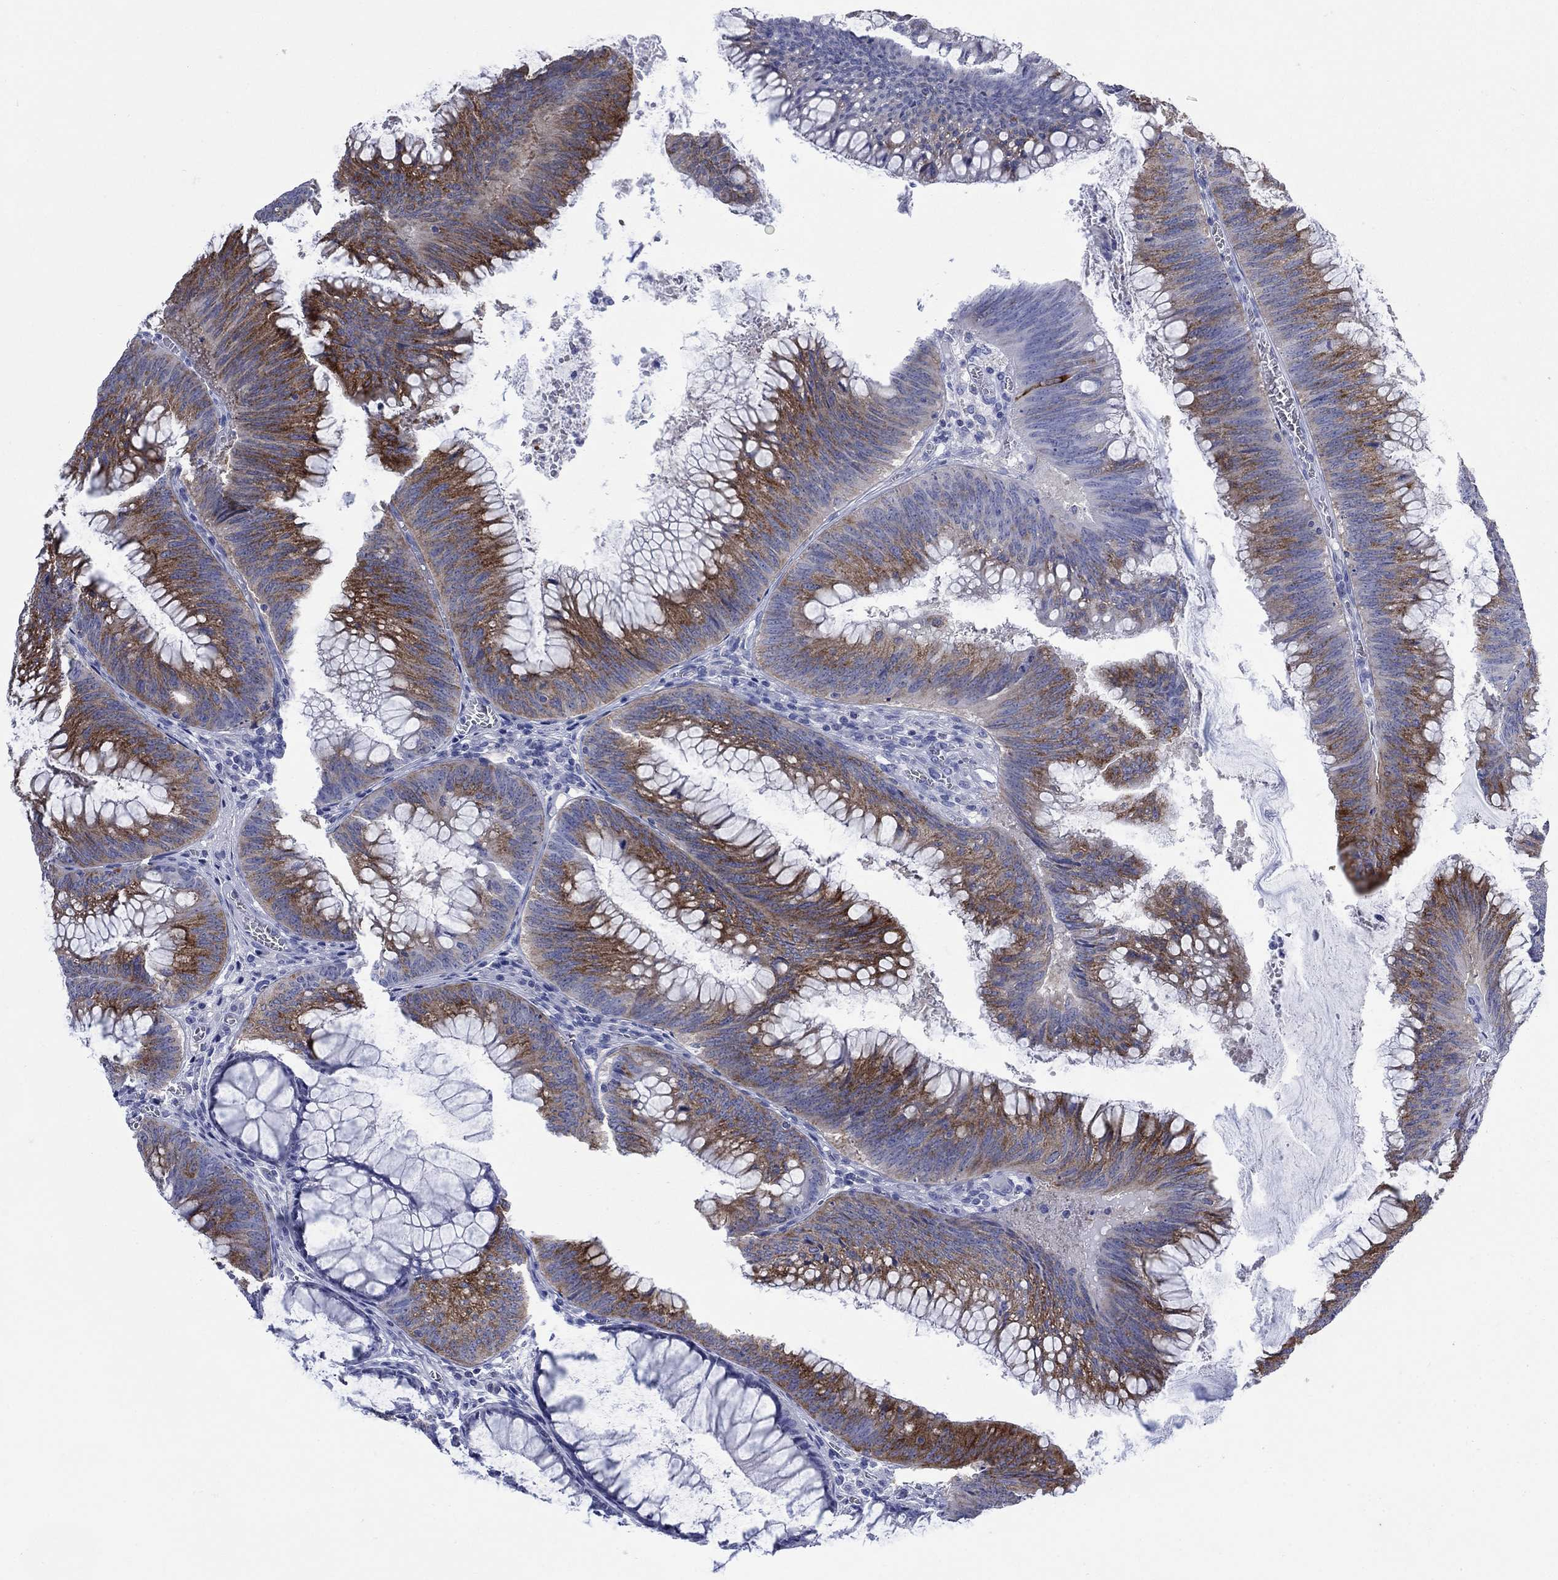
{"staining": {"intensity": "strong", "quantity": "25%-75%", "location": "cytoplasmic/membranous"}, "tissue": "colorectal cancer", "cell_type": "Tumor cells", "image_type": "cancer", "snomed": [{"axis": "morphology", "description": "Adenocarcinoma, NOS"}, {"axis": "topography", "description": "Rectum"}], "caption": "Immunohistochemical staining of human colorectal cancer displays high levels of strong cytoplasmic/membranous protein positivity in about 25%-75% of tumor cells.", "gene": "IGF2BP3", "patient": {"sex": "female", "age": 72}}